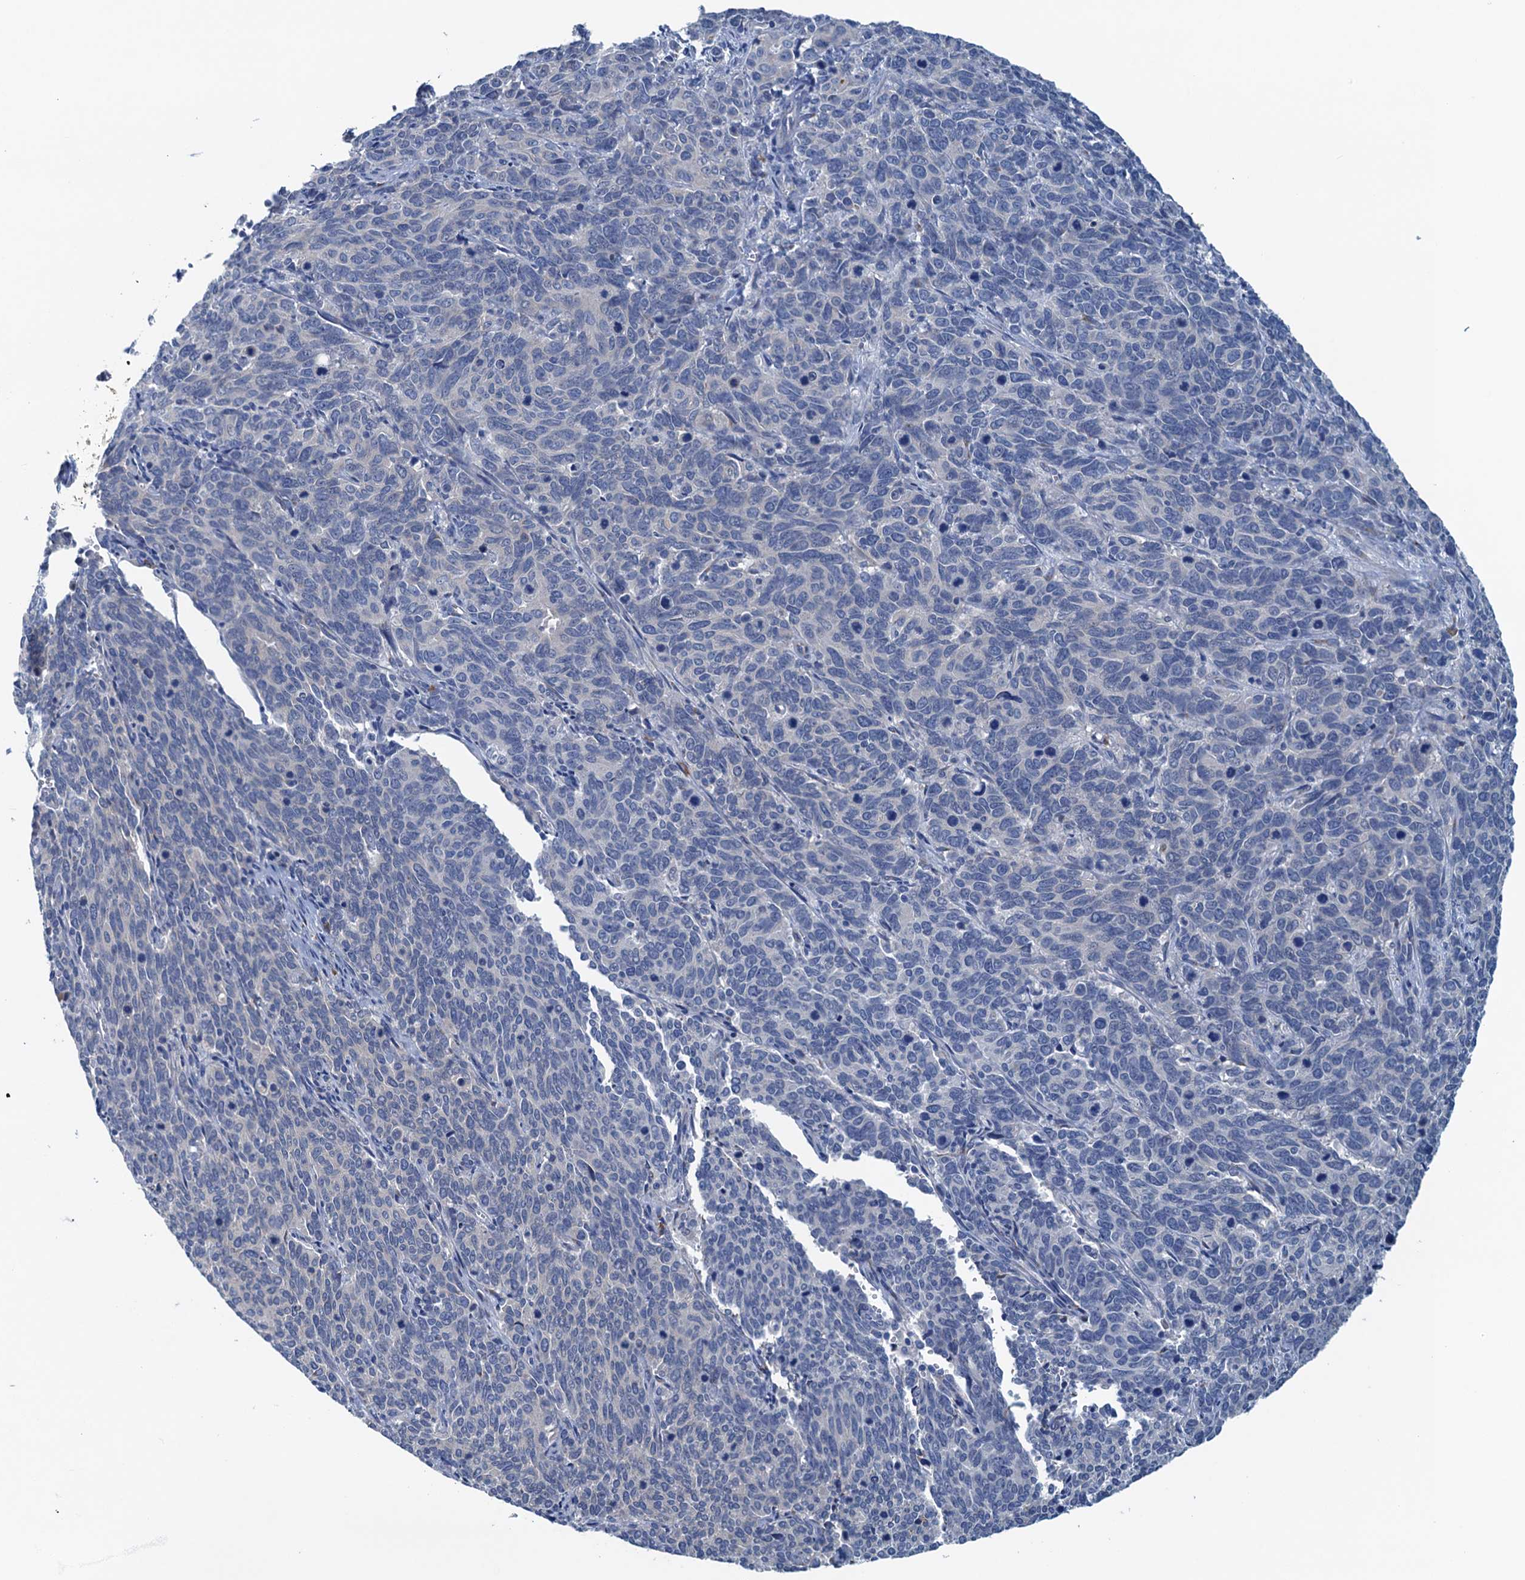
{"staining": {"intensity": "negative", "quantity": "none", "location": "none"}, "tissue": "cervical cancer", "cell_type": "Tumor cells", "image_type": "cancer", "snomed": [{"axis": "morphology", "description": "Squamous cell carcinoma, NOS"}, {"axis": "topography", "description": "Cervix"}], "caption": "DAB (3,3'-diaminobenzidine) immunohistochemical staining of cervical squamous cell carcinoma displays no significant staining in tumor cells.", "gene": "CBLIF", "patient": {"sex": "female", "age": 60}}